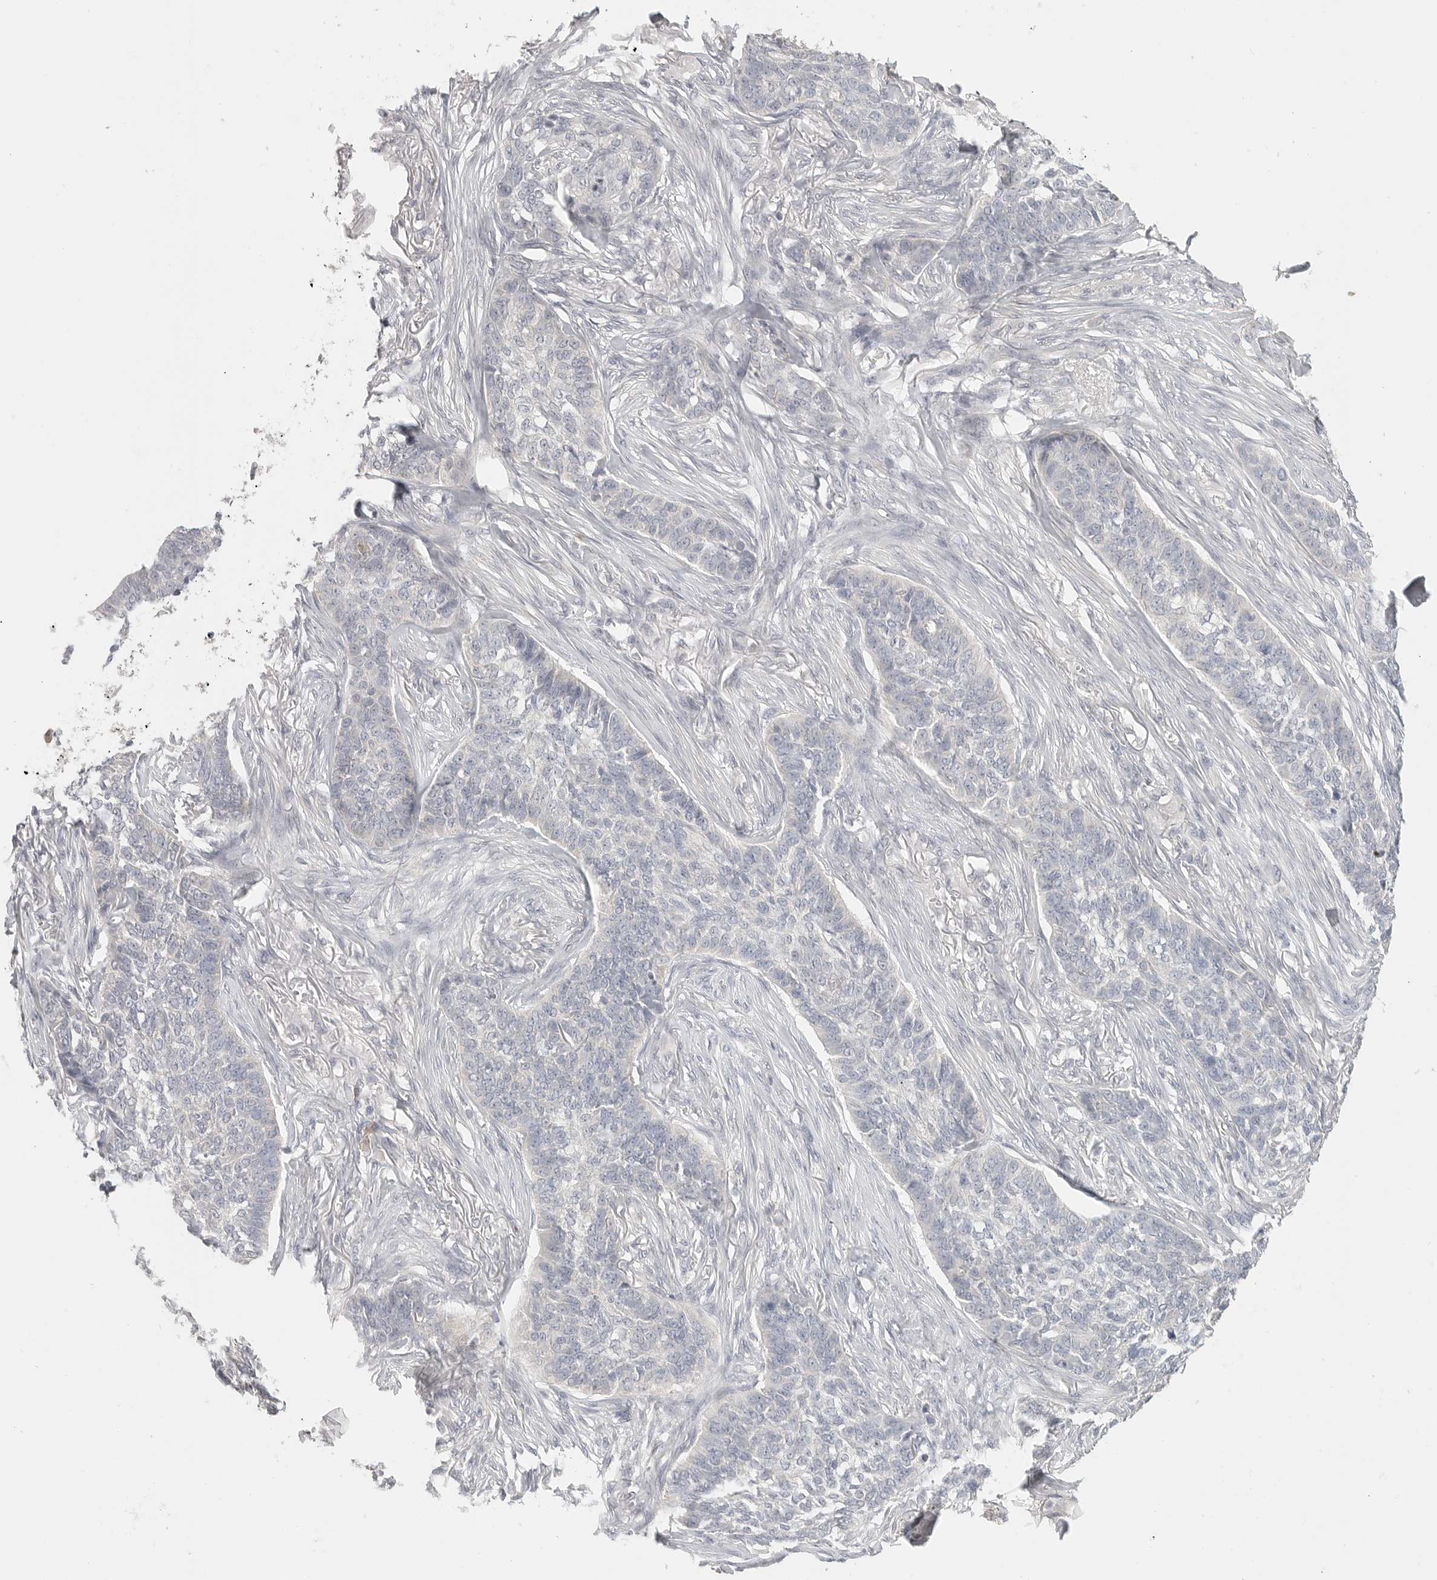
{"staining": {"intensity": "negative", "quantity": "none", "location": "none"}, "tissue": "skin cancer", "cell_type": "Tumor cells", "image_type": "cancer", "snomed": [{"axis": "morphology", "description": "Basal cell carcinoma"}, {"axis": "topography", "description": "Skin"}], "caption": "Skin basal cell carcinoma was stained to show a protein in brown. There is no significant expression in tumor cells.", "gene": "SLC25A36", "patient": {"sex": "male", "age": 85}}